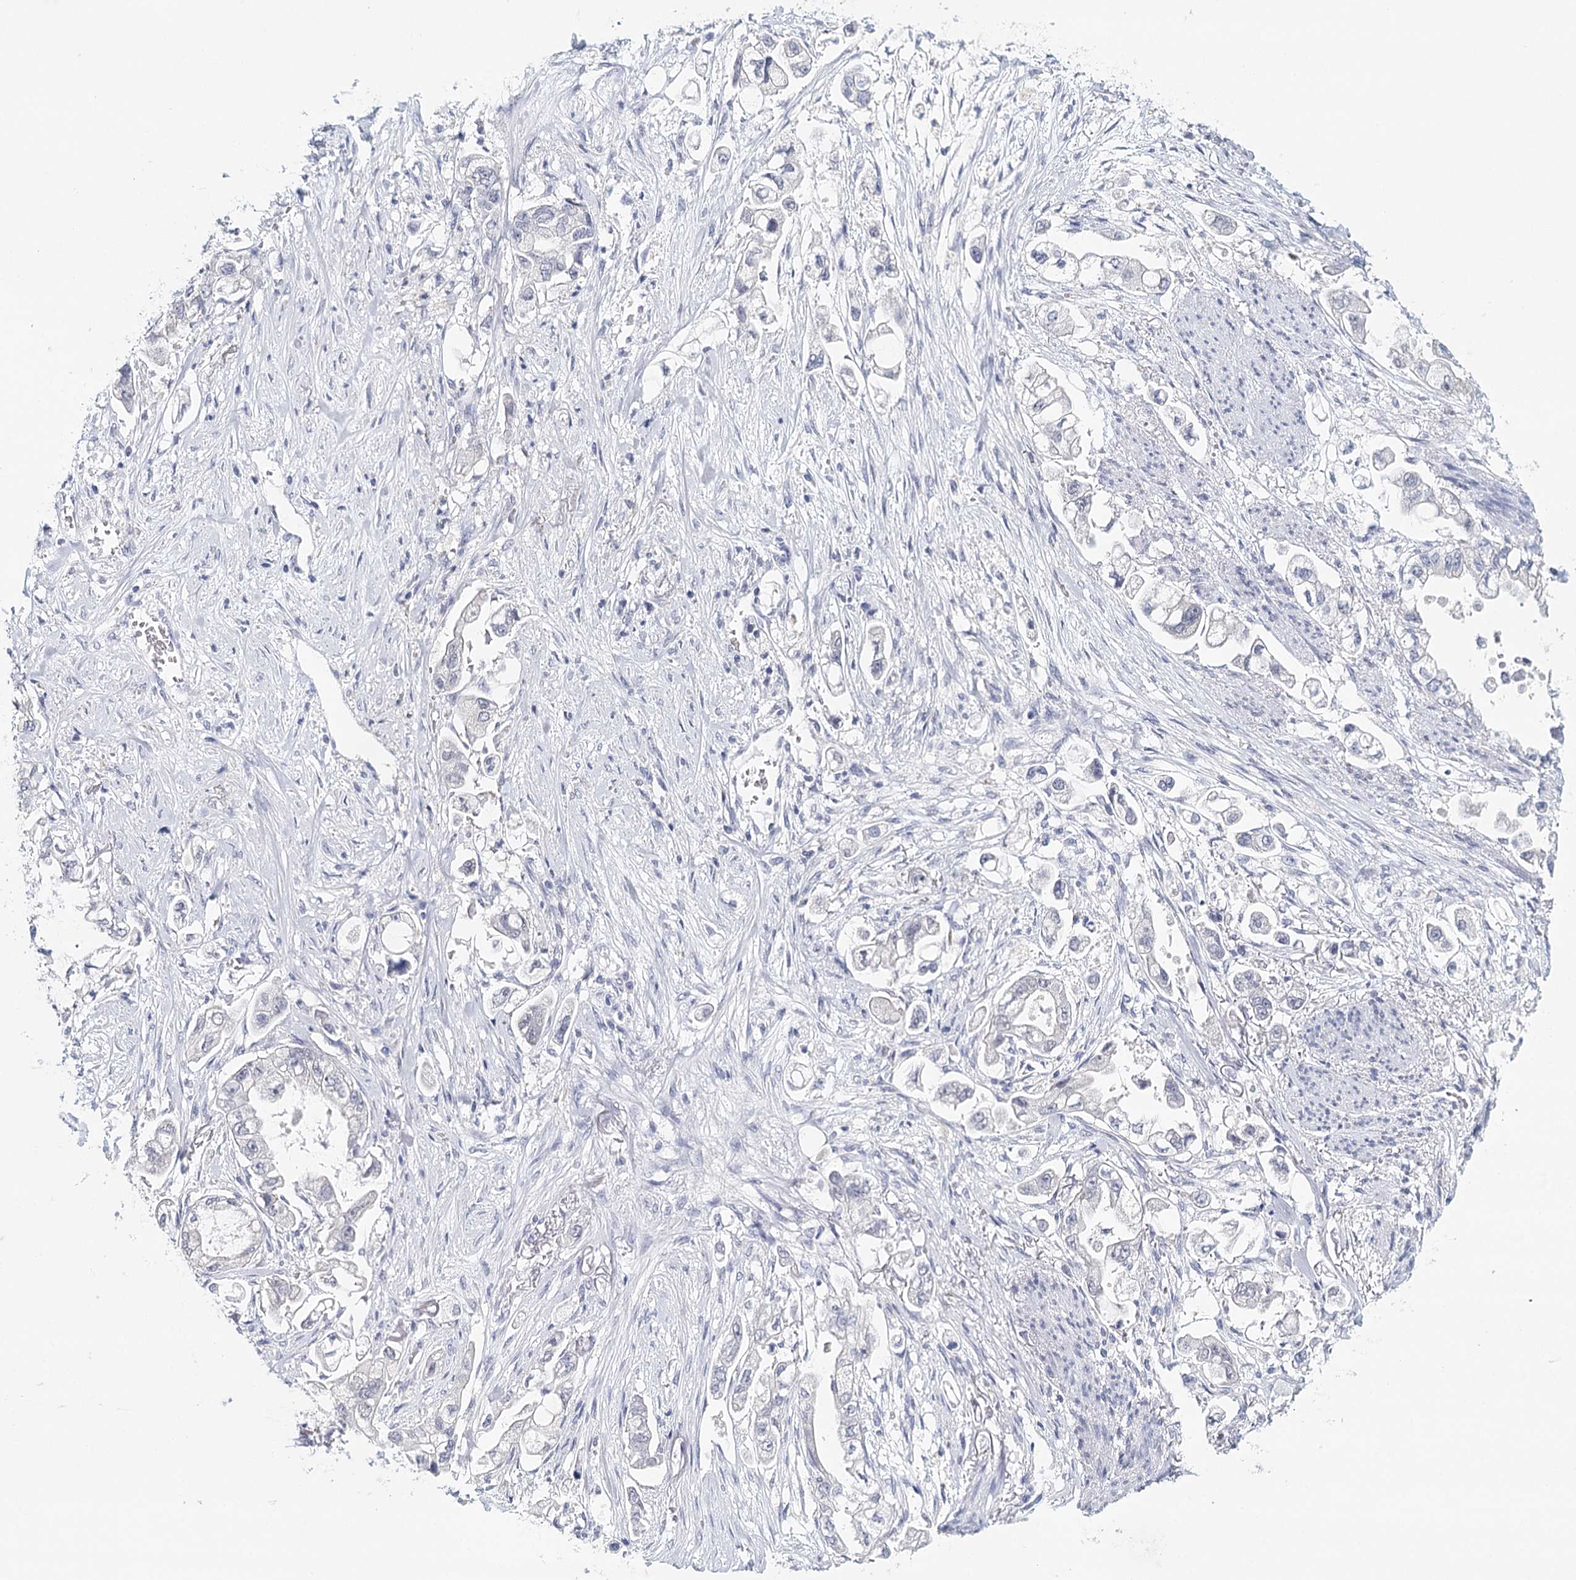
{"staining": {"intensity": "negative", "quantity": "none", "location": "none"}, "tissue": "stomach cancer", "cell_type": "Tumor cells", "image_type": "cancer", "snomed": [{"axis": "morphology", "description": "Adenocarcinoma, NOS"}, {"axis": "topography", "description": "Stomach"}], "caption": "Tumor cells show no significant positivity in adenocarcinoma (stomach).", "gene": "HSPA4L", "patient": {"sex": "male", "age": 62}}